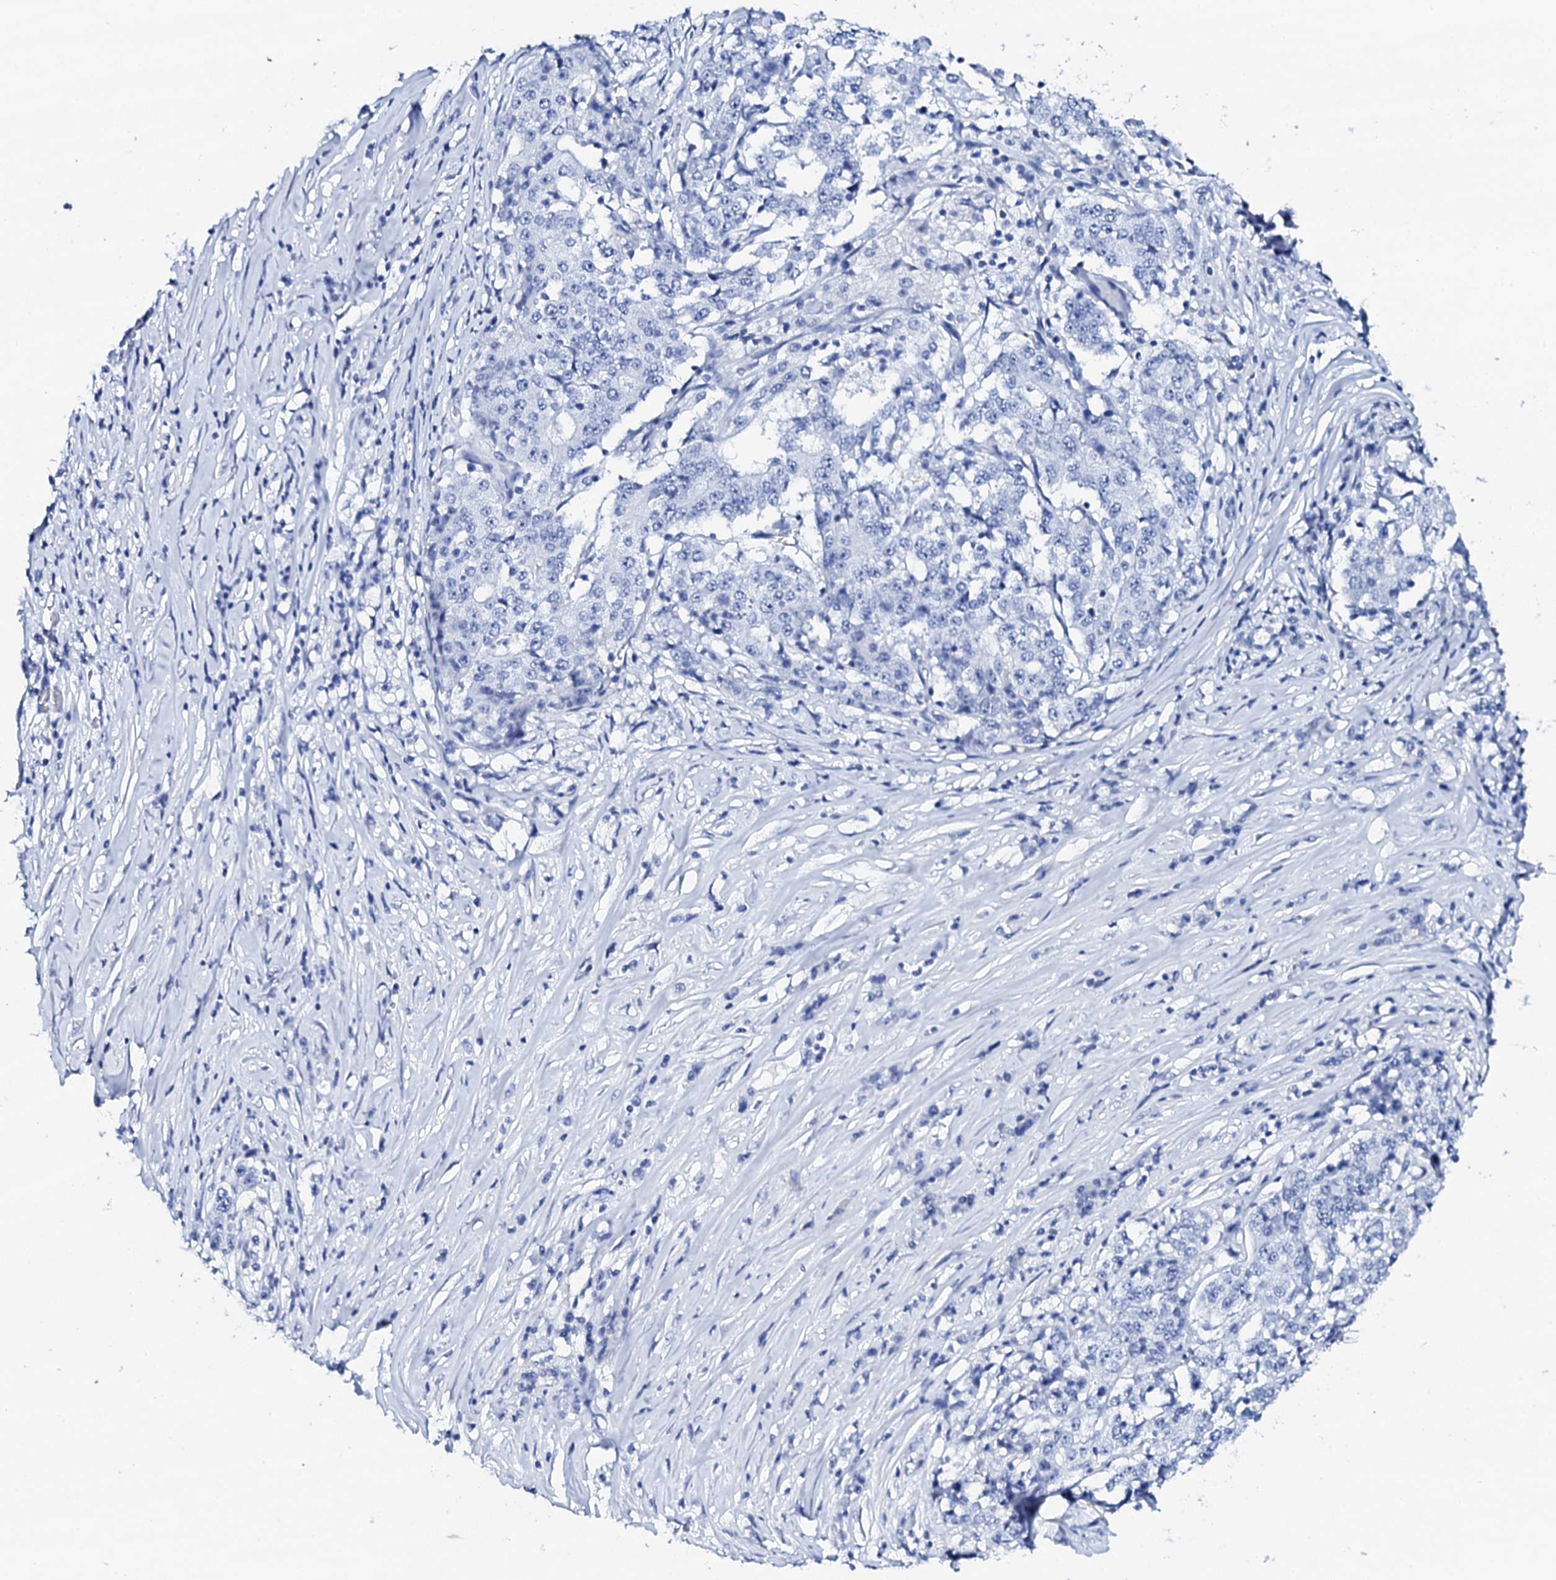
{"staining": {"intensity": "negative", "quantity": "none", "location": "none"}, "tissue": "stomach cancer", "cell_type": "Tumor cells", "image_type": "cancer", "snomed": [{"axis": "morphology", "description": "Adenocarcinoma, NOS"}, {"axis": "topography", "description": "Stomach"}], "caption": "DAB immunohistochemical staining of stomach cancer demonstrates no significant positivity in tumor cells.", "gene": "FBXL16", "patient": {"sex": "male", "age": 59}}